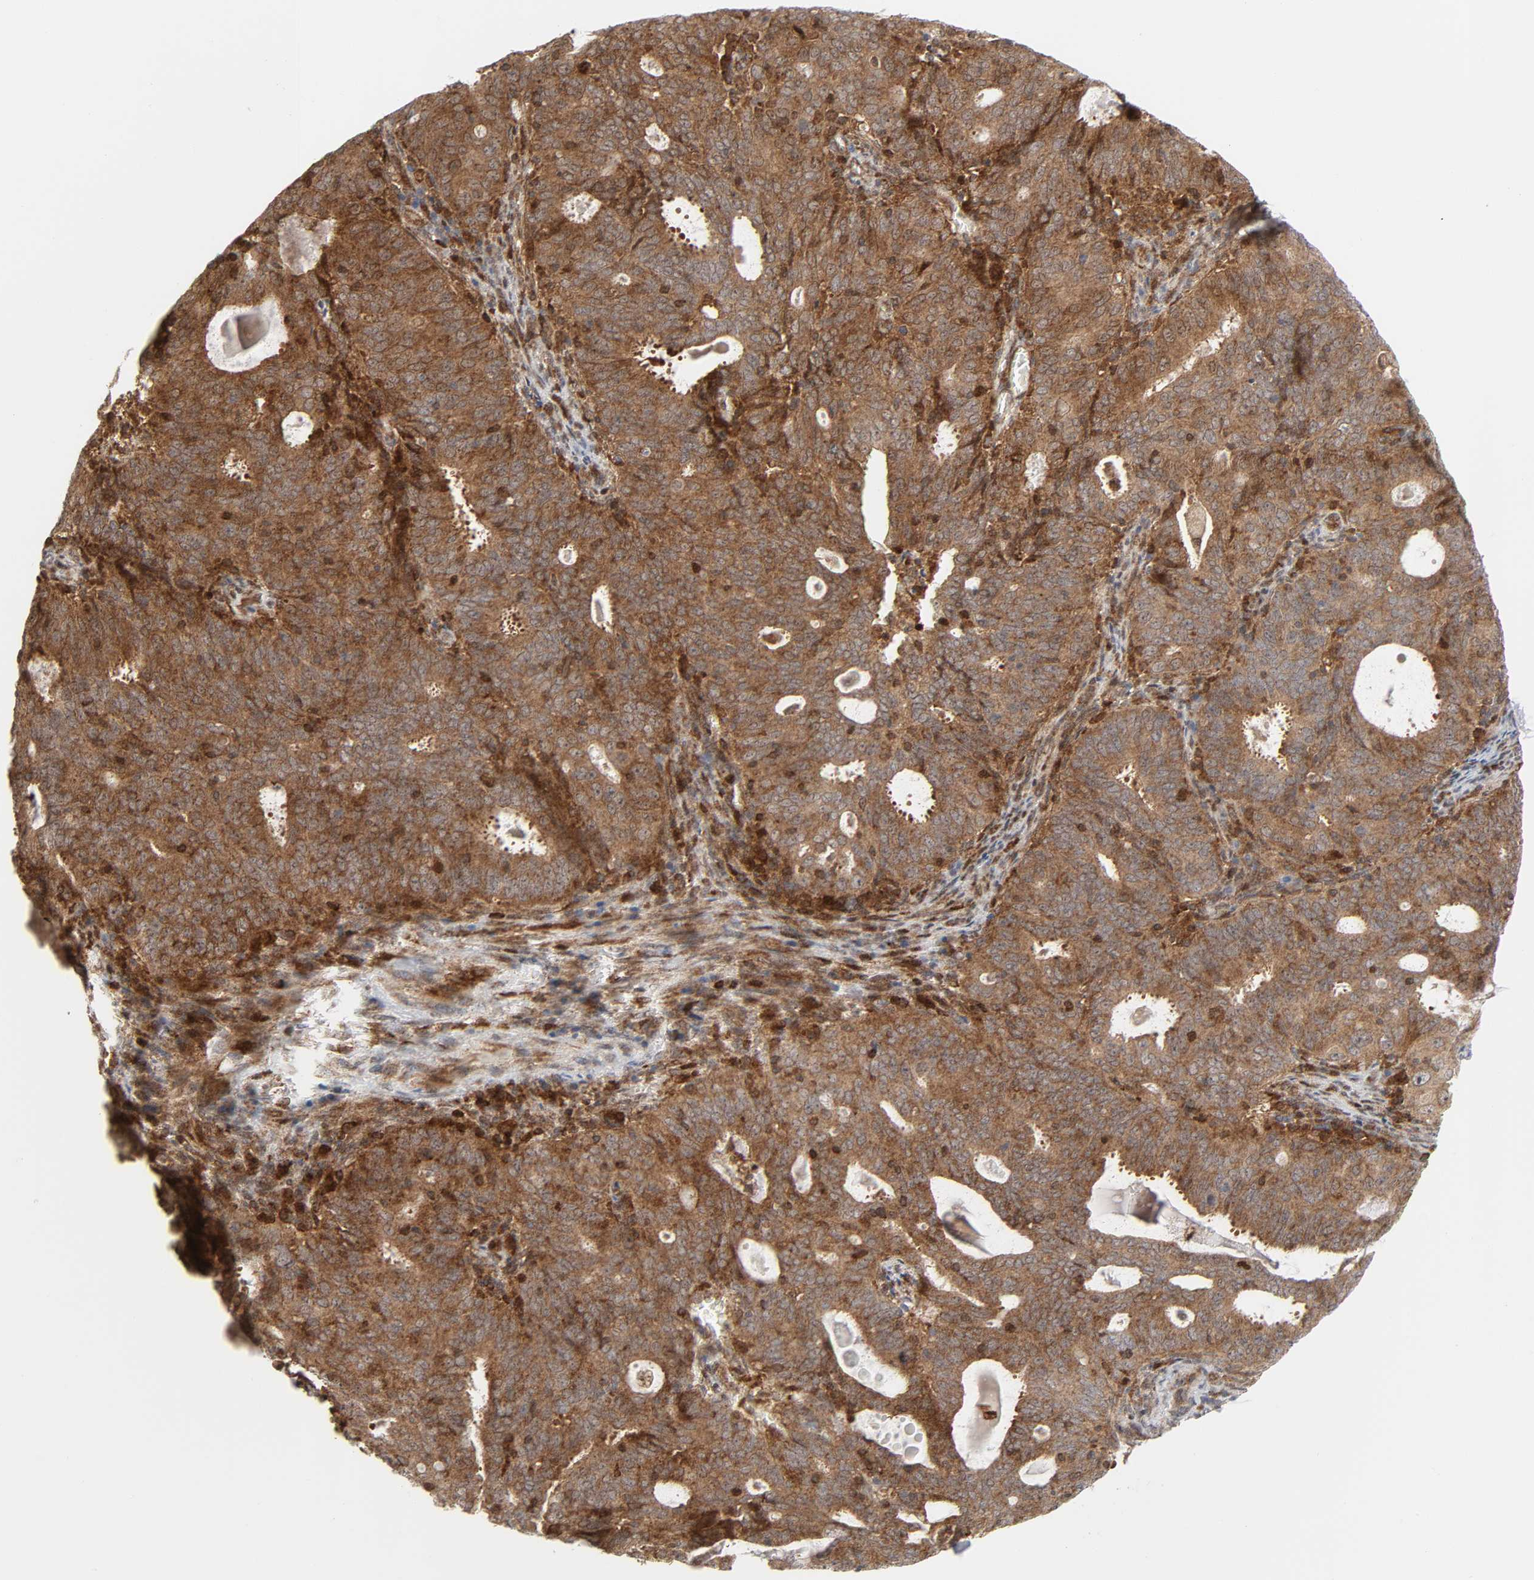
{"staining": {"intensity": "strong", "quantity": ">75%", "location": "cytoplasmic/membranous"}, "tissue": "cervical cancer", "cell_type": "Tumor cells", "image_type": "cancer", "snomed": [{"axis": "morphology", "description": "Adenocarcinoma, NOS"}, {"axis": "topography", "description": "Cervix"}], "caption": "Immunohistochemistry (IHC) image of neoplastic tissue: human cervical cancer (adenocarcinoma) stained using immunohistochemistry demonstrates high levels of strong protein expression localized specifically in the cytoplasmic/membranous of tumor cells, appearing as a cytoplasmic/membranous brown color.", "gene": "MAPK1", "patient": {"sex": "female", "age": 44}}